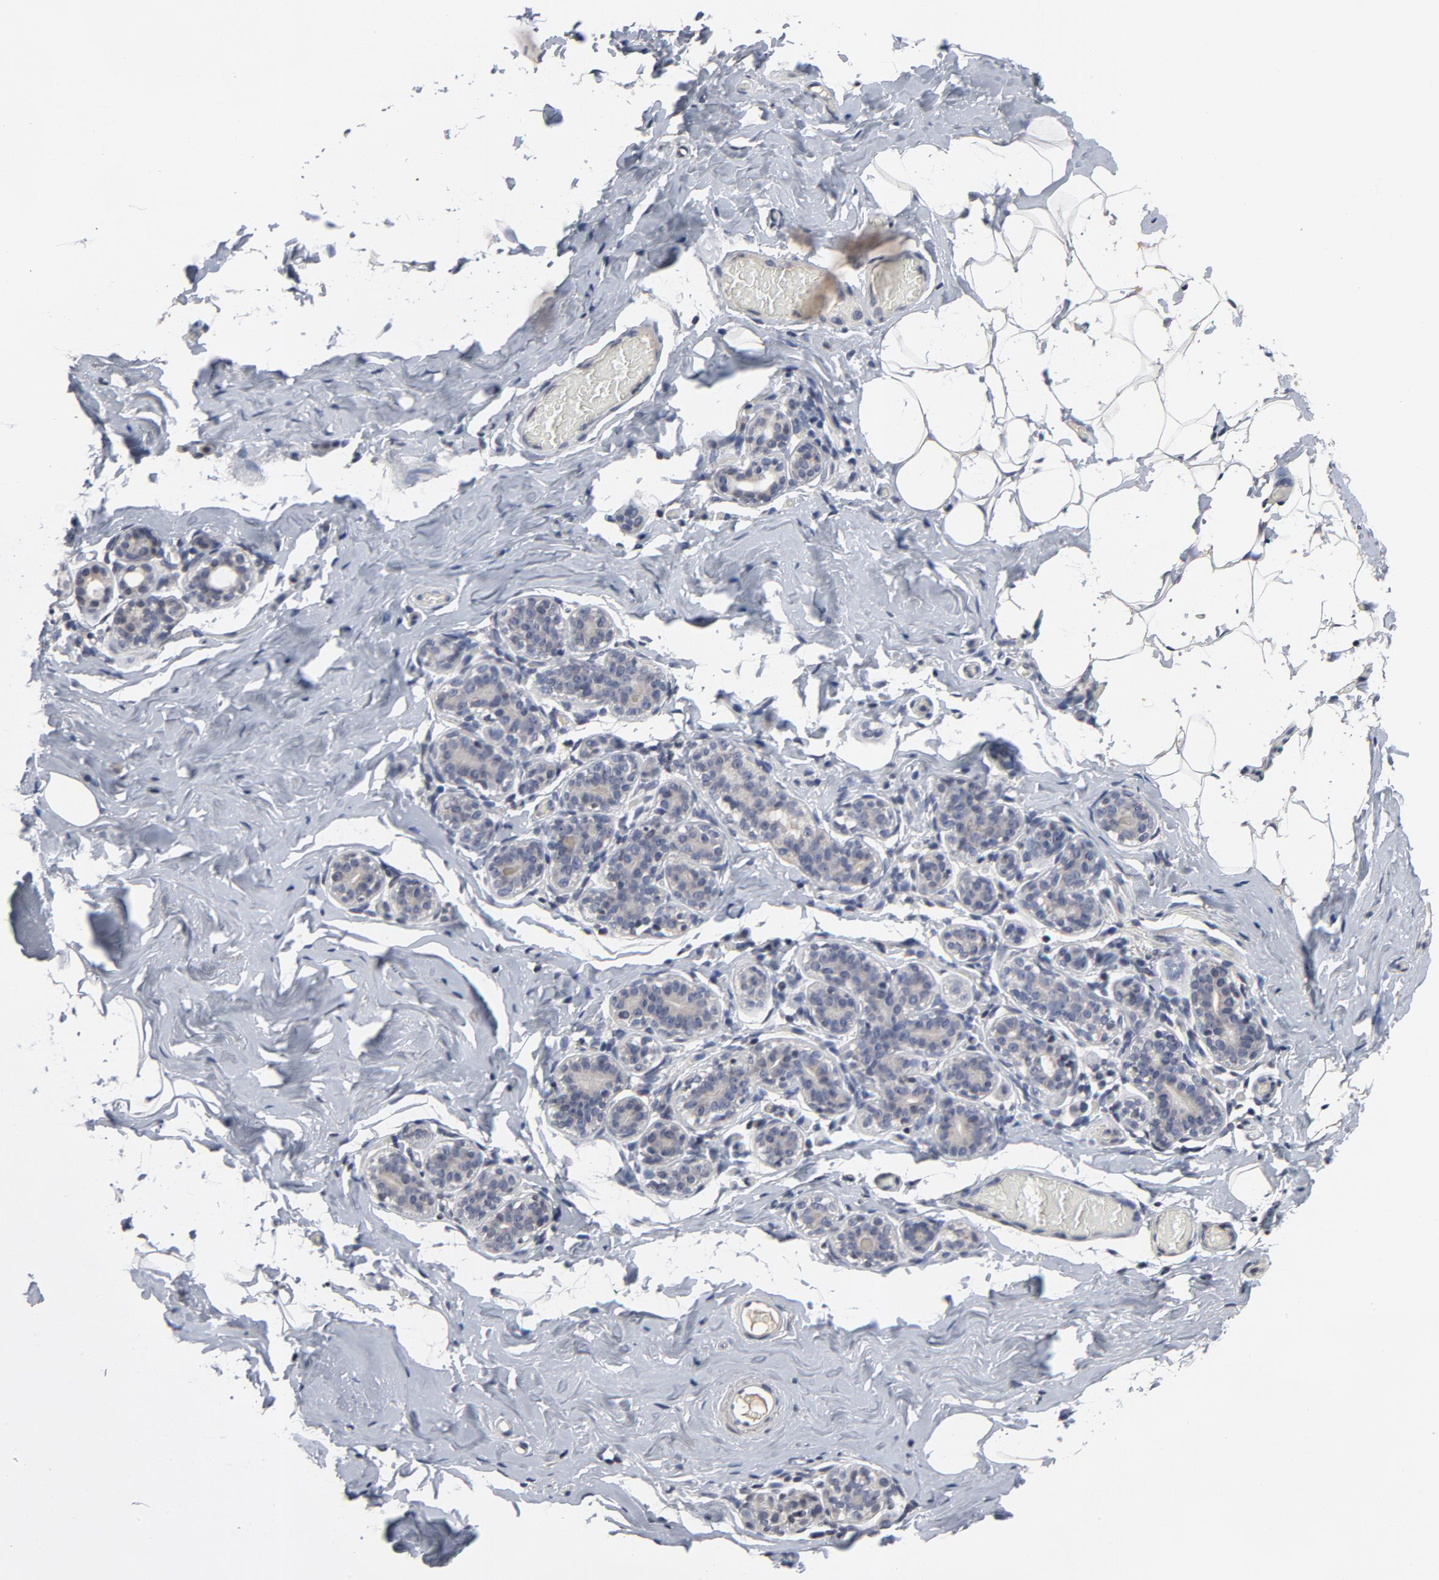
{"staining": {"intensity": "negative", "quantity": "none", "location": "none"}, "tissue": "breast", "cell_type": "Adipocytes", "image_type": "normal", "snomed": [{"axis": "morphology", "description": "Normal tissue, NOS"}, {"axis": "topography", "description": "Breast"}, {"axis": "topography", "description": "Soft tissue"}], "caption": "Protein analysis of unremarkable breast exhibits no significant positivity in adipocytes.", "gene": "TCL1A", "patient": {"sex": "female", "age": 75}}